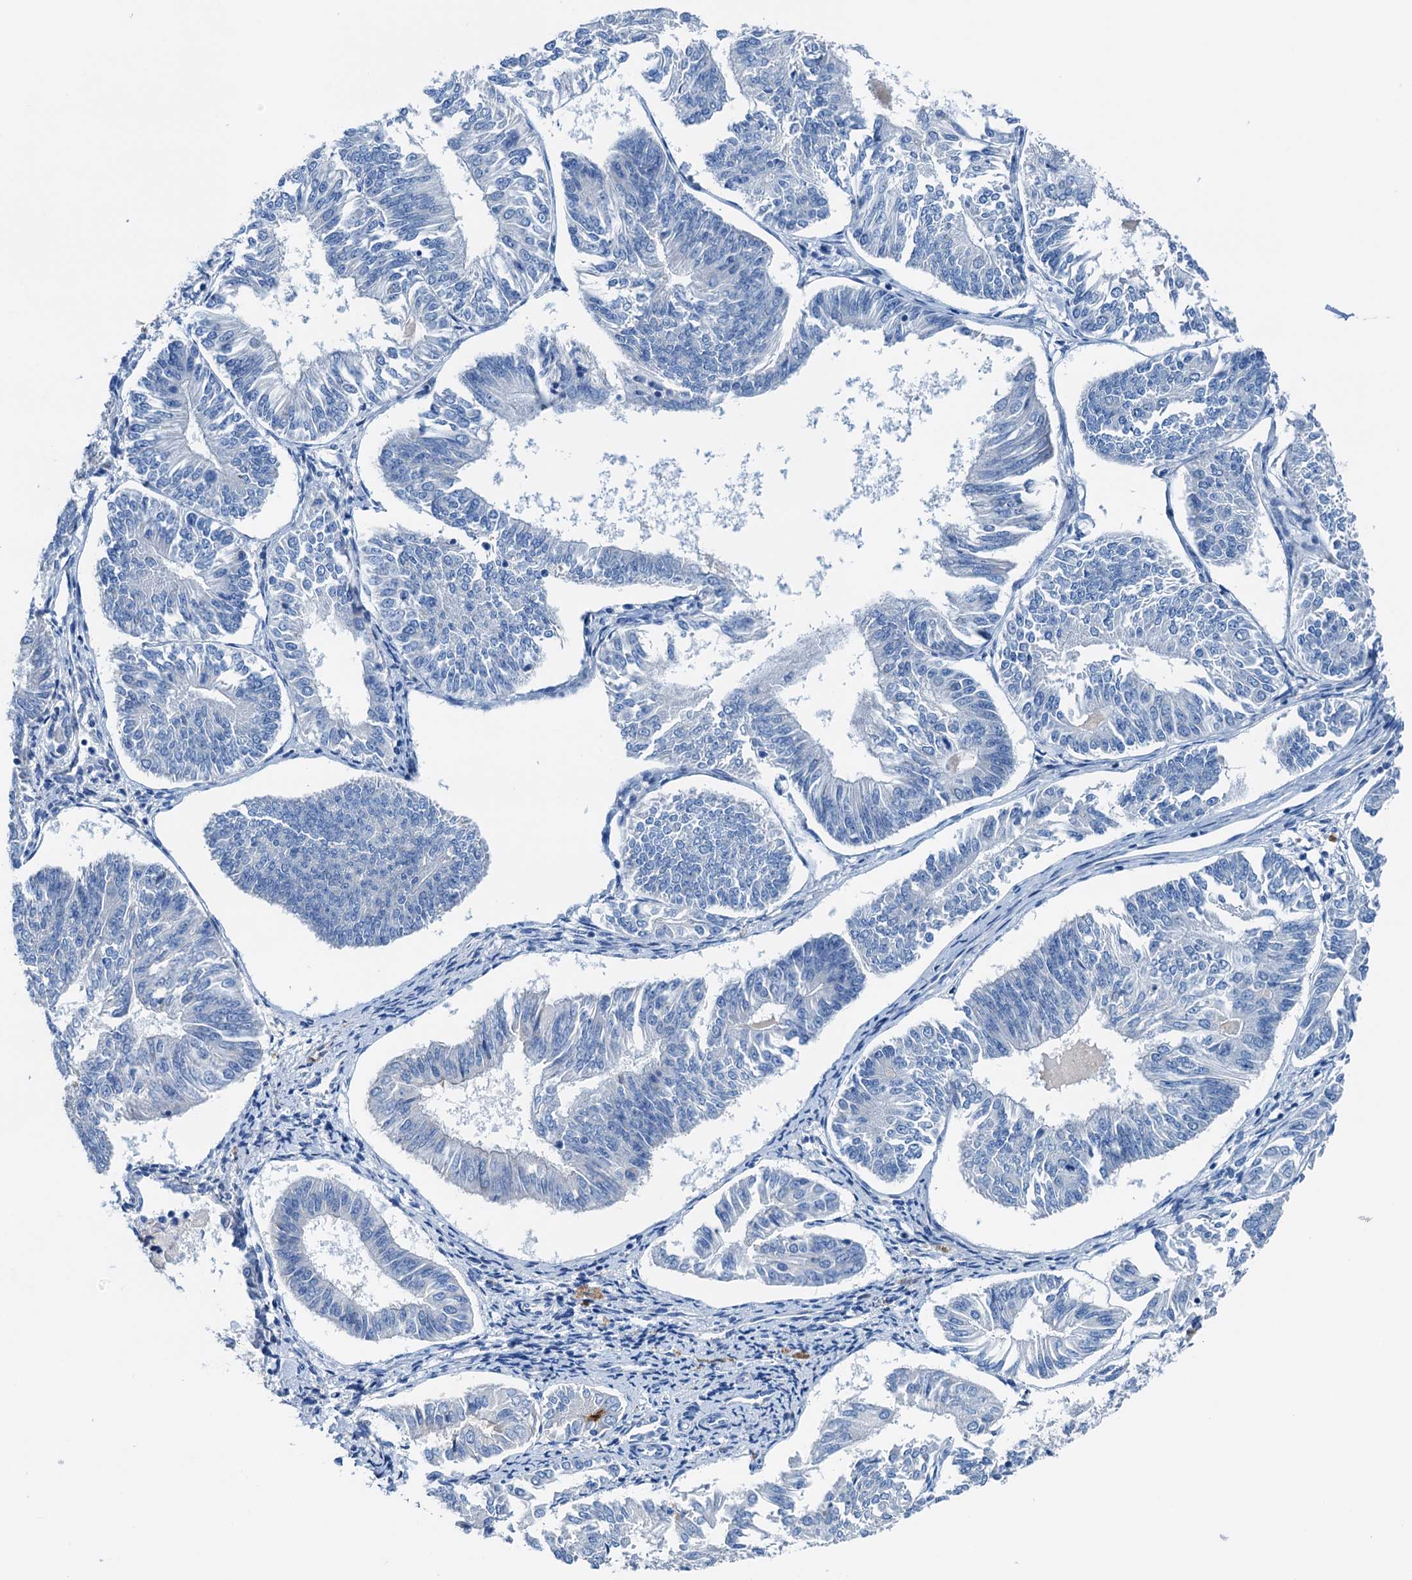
{"staining": {"intensity": "negative", "quantity": "none", "location": "none"}, "tissue": "endometrial cancer", "cell_type": "Tumor cells", "image_type": "cancer", "snomed": [{"axis": "morphology", "description": "Adenocarcinoma, NOS"}, {"axis": "topography", "description": "Endometrium"}], "caption": "This is a micrograph of IHC staining of endometrial cancer, which shows no expression in tumor cells. (DAB immunohistochemistry (IHC) with hematoxylin counter stain).", "gene": "C1QTNF4", "patient": {"sex": "female", "age": 58}}